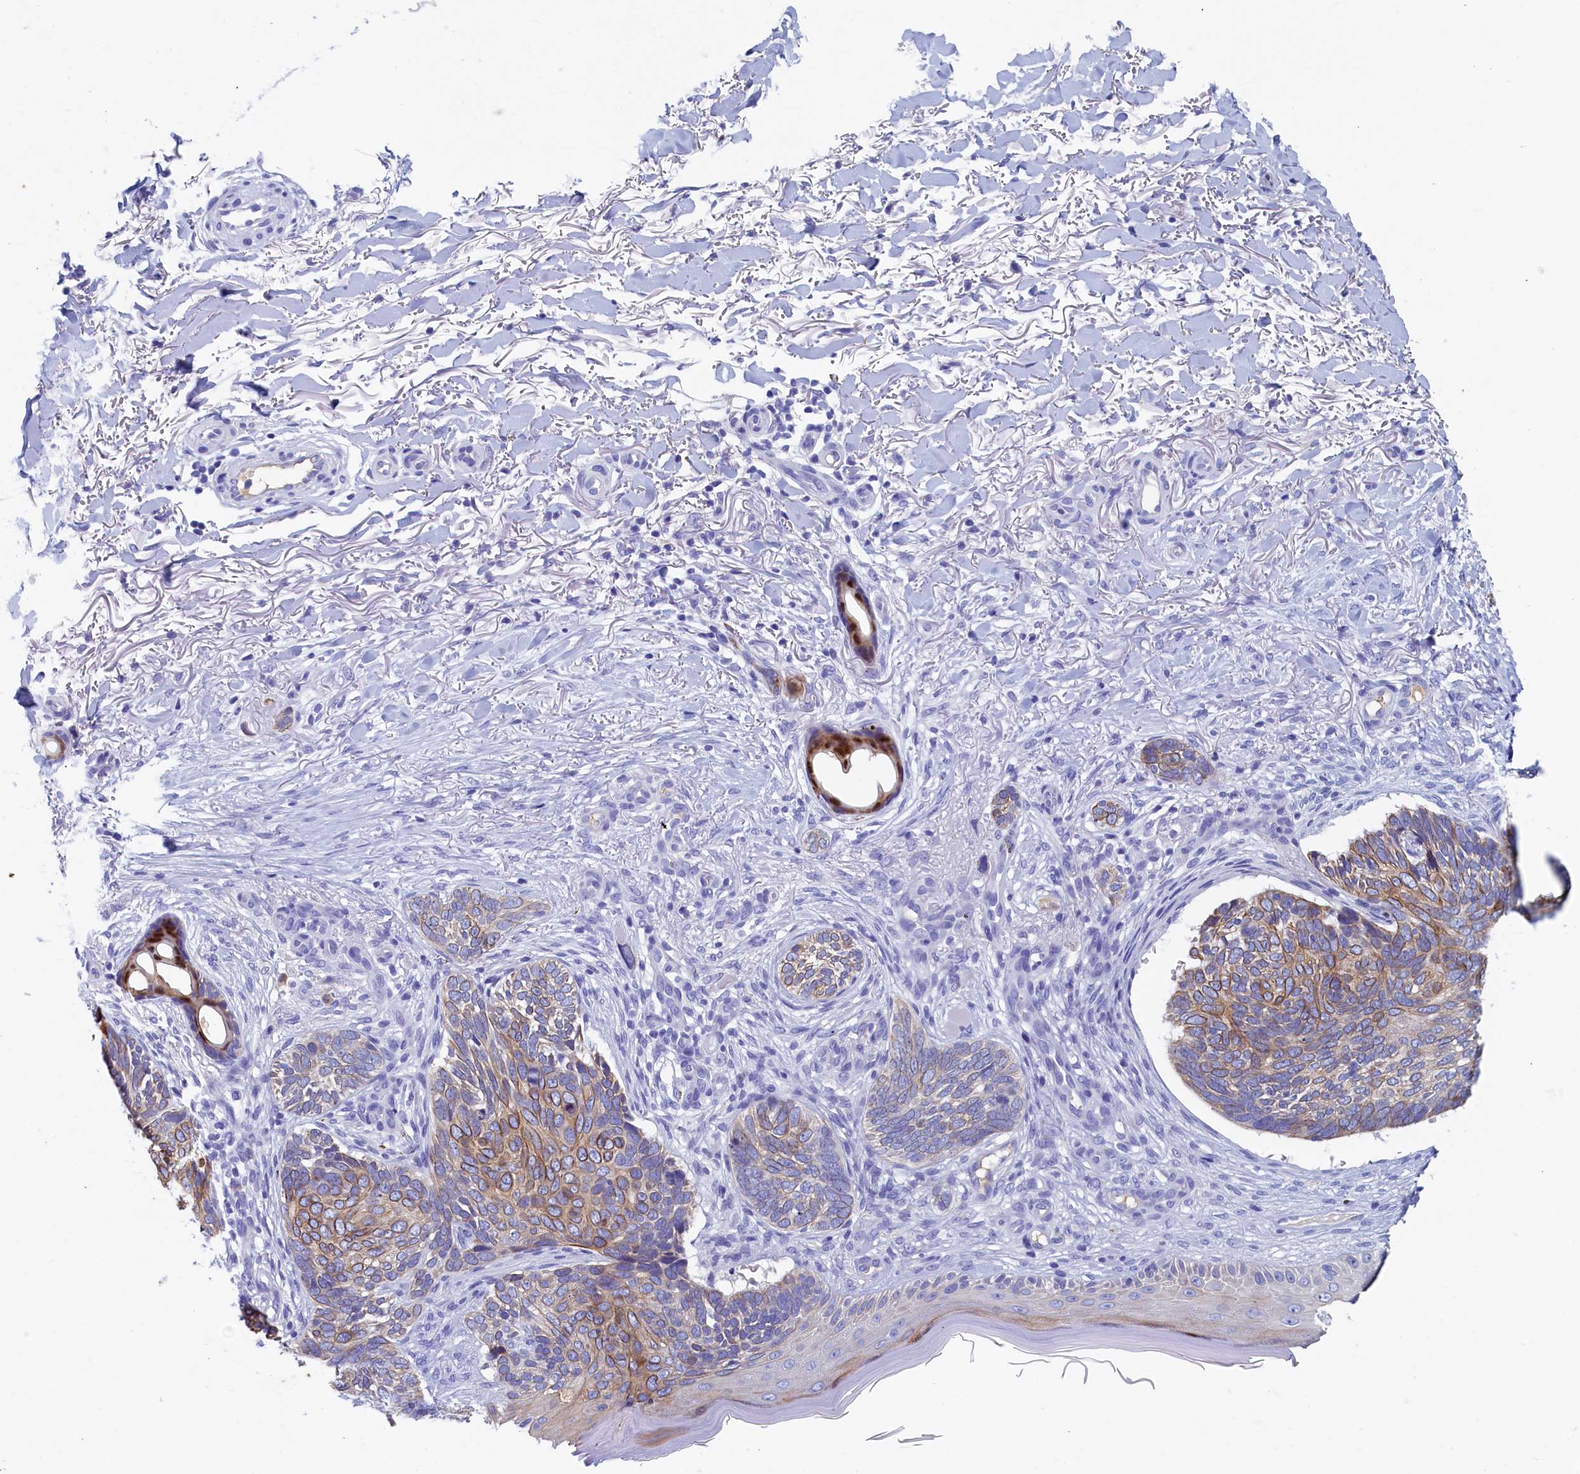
{"staining": {"intensity": "moderate", "quantity": "25%-75%", "location": "cytoplasmic/membranous"}, "tissue": "skin cancer", "cell_type": "Tumor cells", "image_type": "cancer", "snomed": [{"axis": "morphology", "description": "Normal tissue, NOS"}, {"axis": "morphology", "description": "Basal cell carcinoma"}, {"axis": "topography", "description": "Skin"}], "caption": "Protein staining of basal cell carcinoma (skin) tissue exhibits moderate cytoplasmic/membranous staining in about 25%-75% of tumor cells.", "gene": "GUCA1C", "patient": {"sex": "female", "age": 67}}